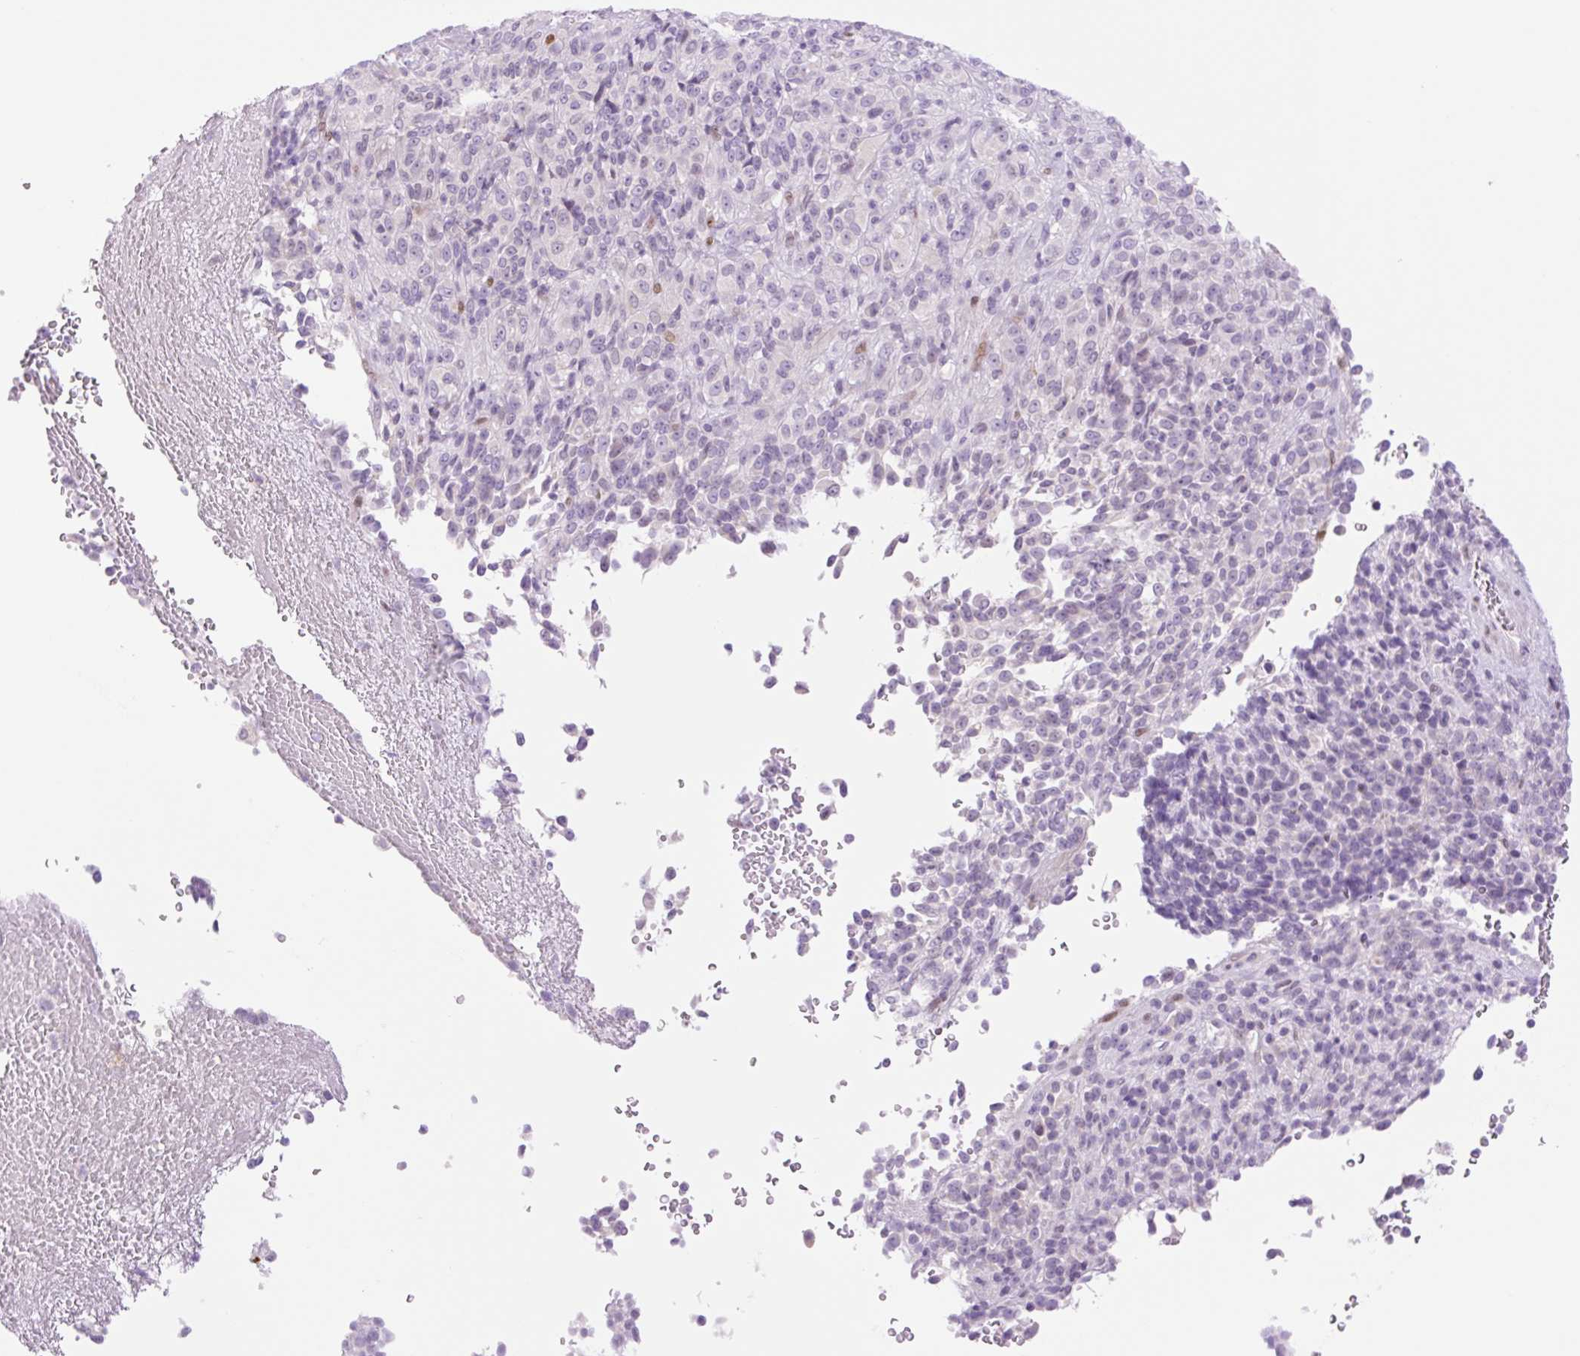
{"staining": {"intensity": "negative", "quantity": "none", "location": "none"}, "tissue": "melanoma", "cell_type": "Tumor cells", "image_type": "cancer", "snomed": [{"axis": "morphology", "description": "Malignant melanoma, Metastatic site"}, {"axis": "topography", "description": "Brain"}], "caption": "DAB (3,3'-diaminobenzidine) immunohistochemical staining of melanoma exhibits no significant staining in tumor cells.", "gene": "TBX15", "patient": {"sex": "female", "age": 56}}